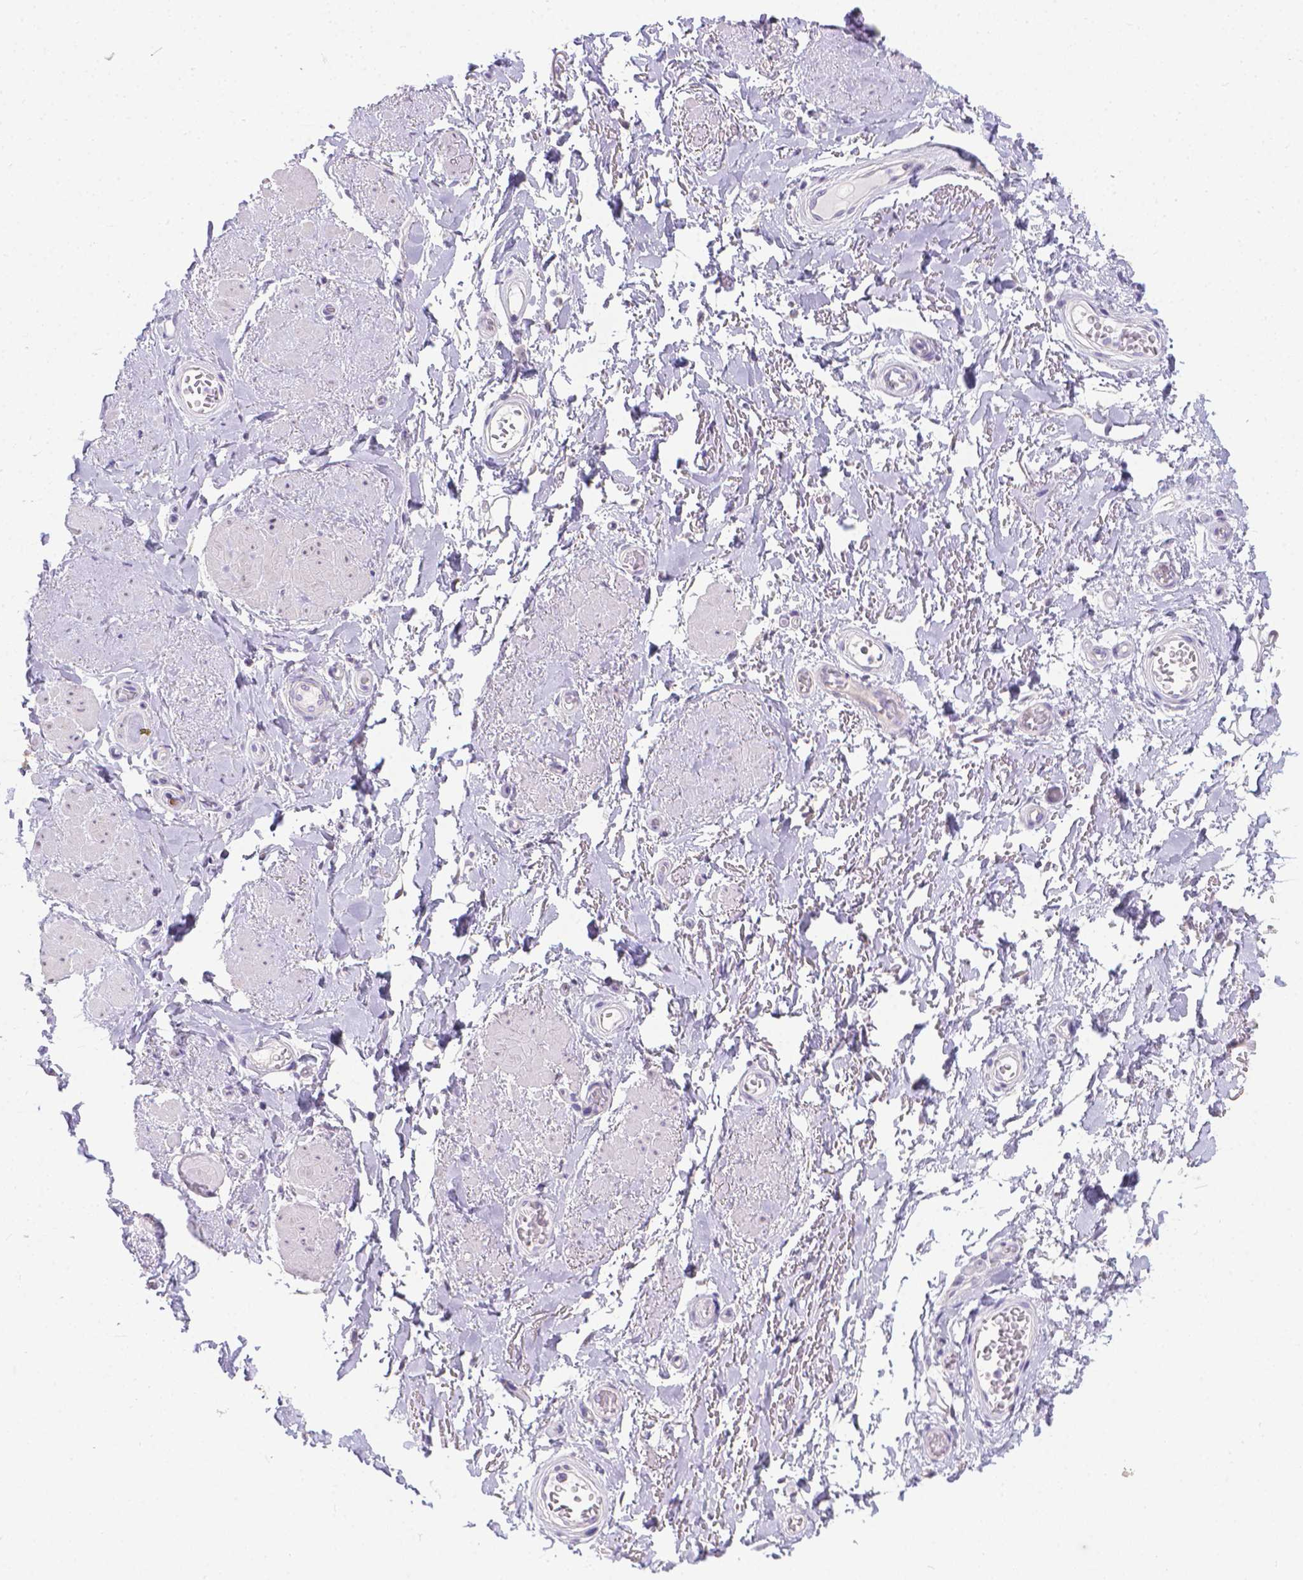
{"staining": {"intensity": "negative", "quantity": "none", "location": "none"}, "tissue": "adipose tissue", "cell_type": "Adipocytes", "image_type": "normal", "snomed": [{"axis": "morphology", "description": "Normal tissue, NOS"}, {"axis": "topography", "description": "Anal"}, {"axis": "topography", "description": "Peripheral nerve tissue"}], "caption": "DAB (3,3'-diaminobenzidine) immunohistochemical staining of benign human adipose tissue displays no significant positivity in adipocytes. (DAB immunohistochemistry (IHC) with hematoxylin counter stain).", "gene": "TTLL6", "patient": {"sex": "male", "age": 53}}